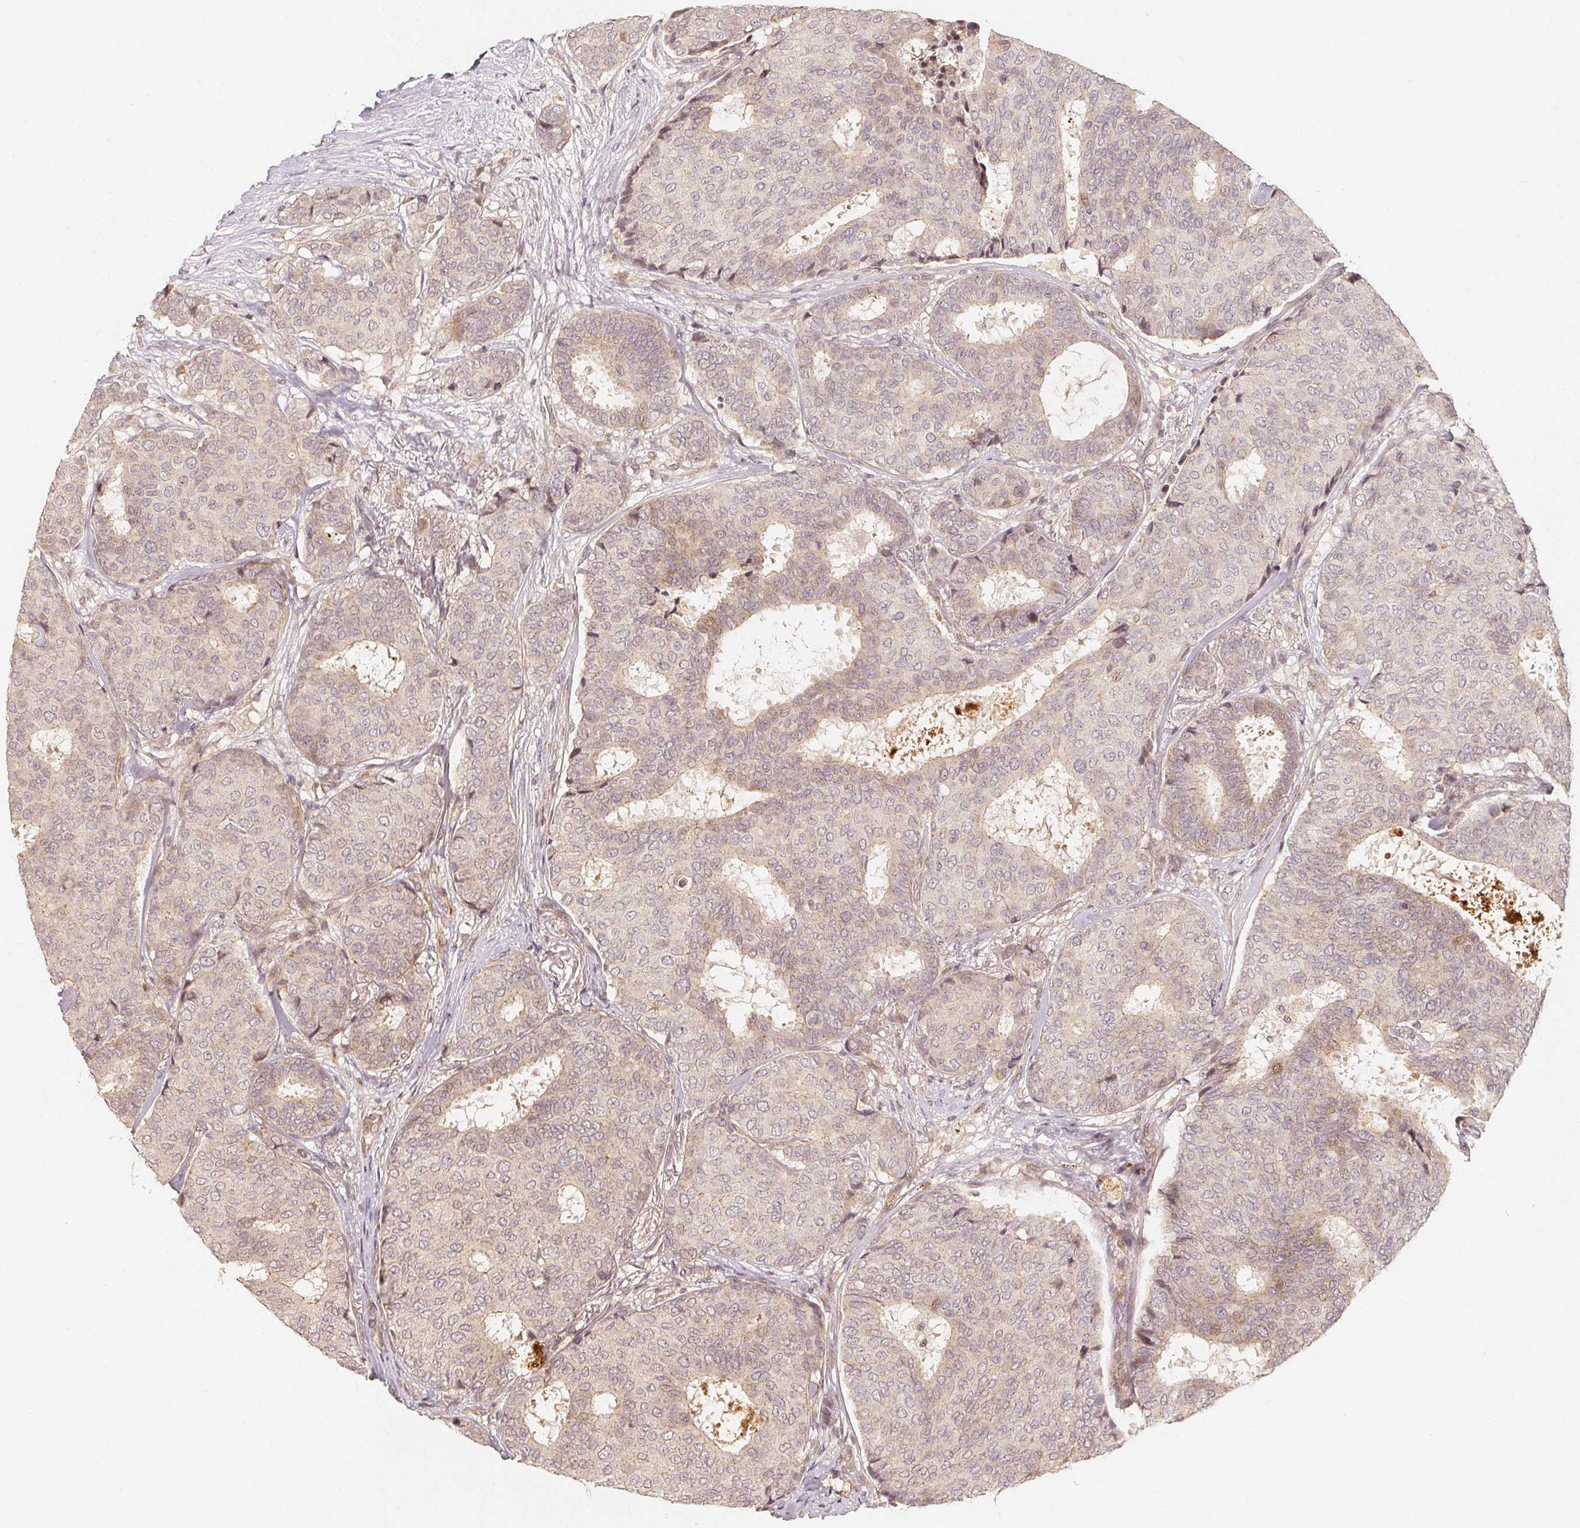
{"staining": {"intensity": "negative", "quantity": "none", "location": "none"}, "tissue": "breast cancer", "cell_type": "Tumor cells", "image_type": "cancer", "snomed": [{"axis": "morphology", "description": "Duct carcinoma"}, {"axis": "topography", "description": "Breast"}], "caption": "A high-resolution micrograph shows IHC staining of breast invasive ductal carcinoma, which exhibits no significant expression in tumor cells.", "gene": "SERPINE1", "patient": {"sex": "female", "age": 75}}